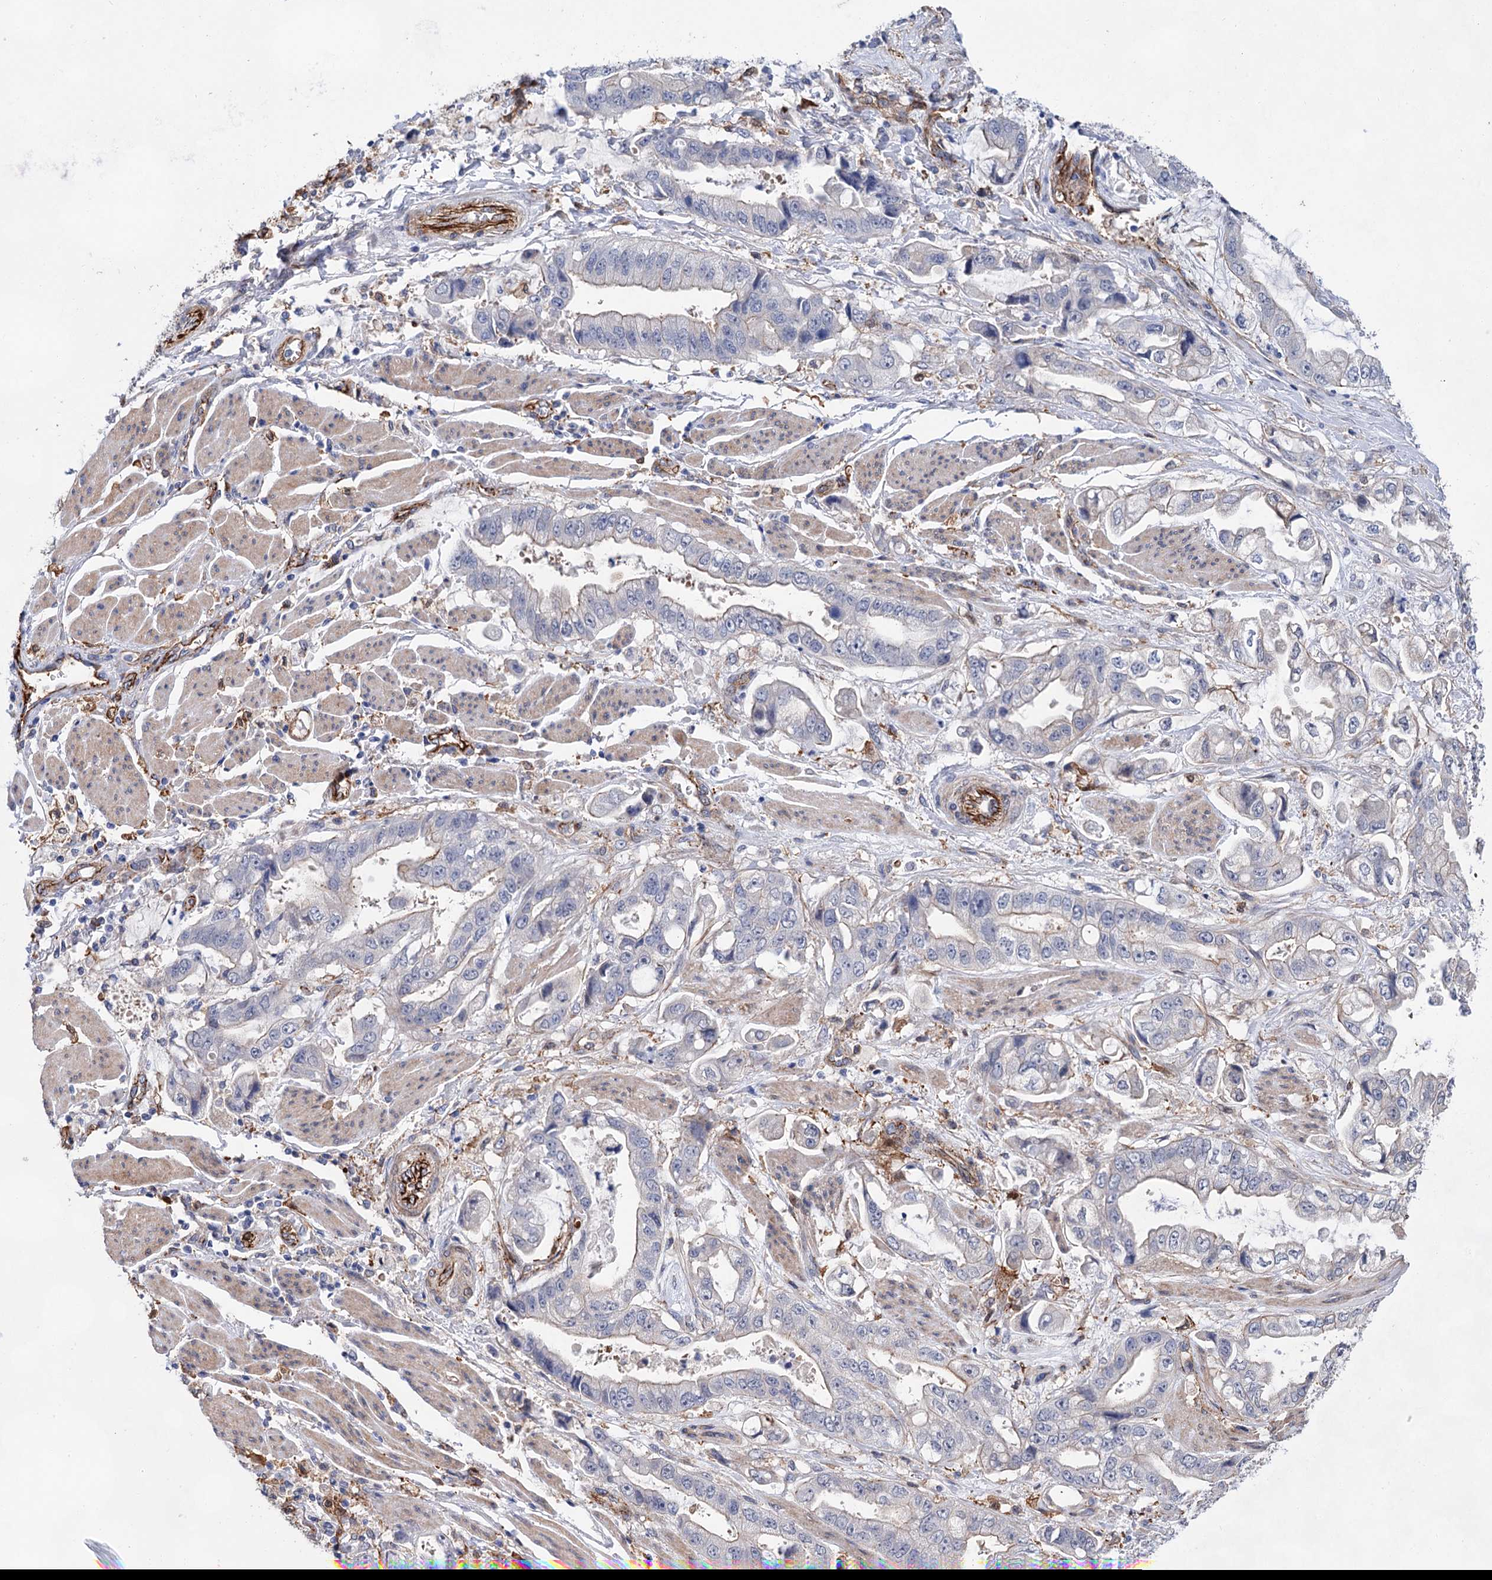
{"staining": {"intensity": "moderate", "quantity": "<25%", "location": "cytoplasmic/membranous"}, "tissue": "stomach cancer", "cell_type": "Tumor cells", "image_type": "cancer", "snomed": [{"axis": "morphology", "description": "Adenocarcinoma, NOS"}, {"axis": "topography", "description": "Stomach"}], "caption": "The immunohistochemical stain shows moderate cytoplasmic/membranous expression in tumor cells of adenocarcinoma (stomach) tissue.", "gene": "TMTC3", "patient": {"sex": "male", "age": 62}}